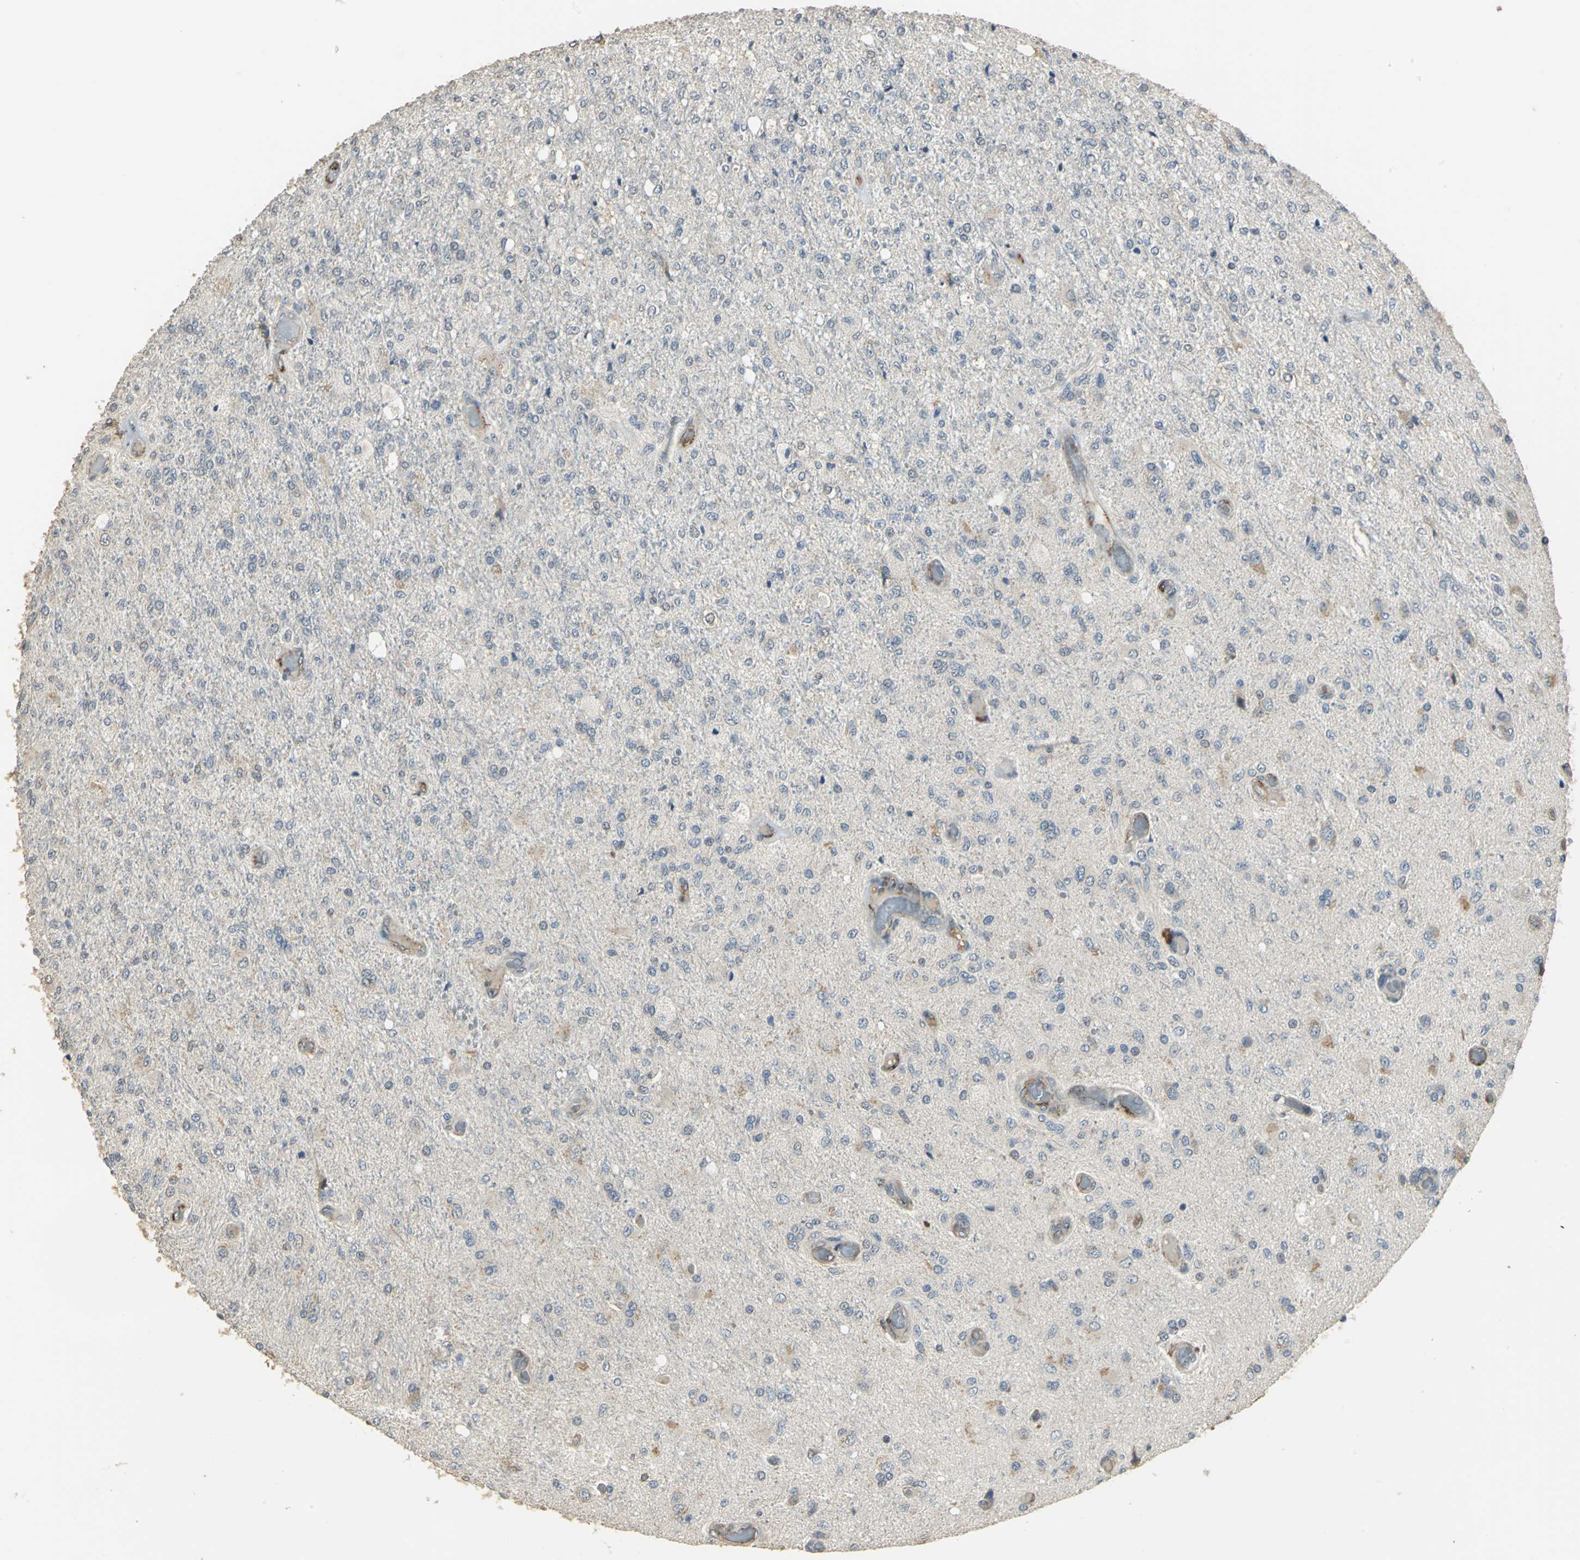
{"staining": {"intensity": "negative", "quantity": "none", "location": "none"}, "tissue": "glioma", "cell_type": "Tumor cells", "image_type": "cancer", "snomed": [{"axis": "morphology", "description": "Normal tissue, NOS"}, {"axis": "morphology", "description": "Glioma, malignant, High grade"}, {"axis": "topography", "description": "Cerebral cortex"}], "caption": "High power microscopy histopathology image of an immunohistochemistry (IHC) photomicrograph of malignant glioma (high-grade), revealing no significant expression in tumor cells. Brightfield microscopy of immunohistochemistry stained with DAB (brown) and hematoxylin (blue), captured at high magnification.", "gene": "RAPGEF1", "patient": {"sex": "male", "age": 77}}